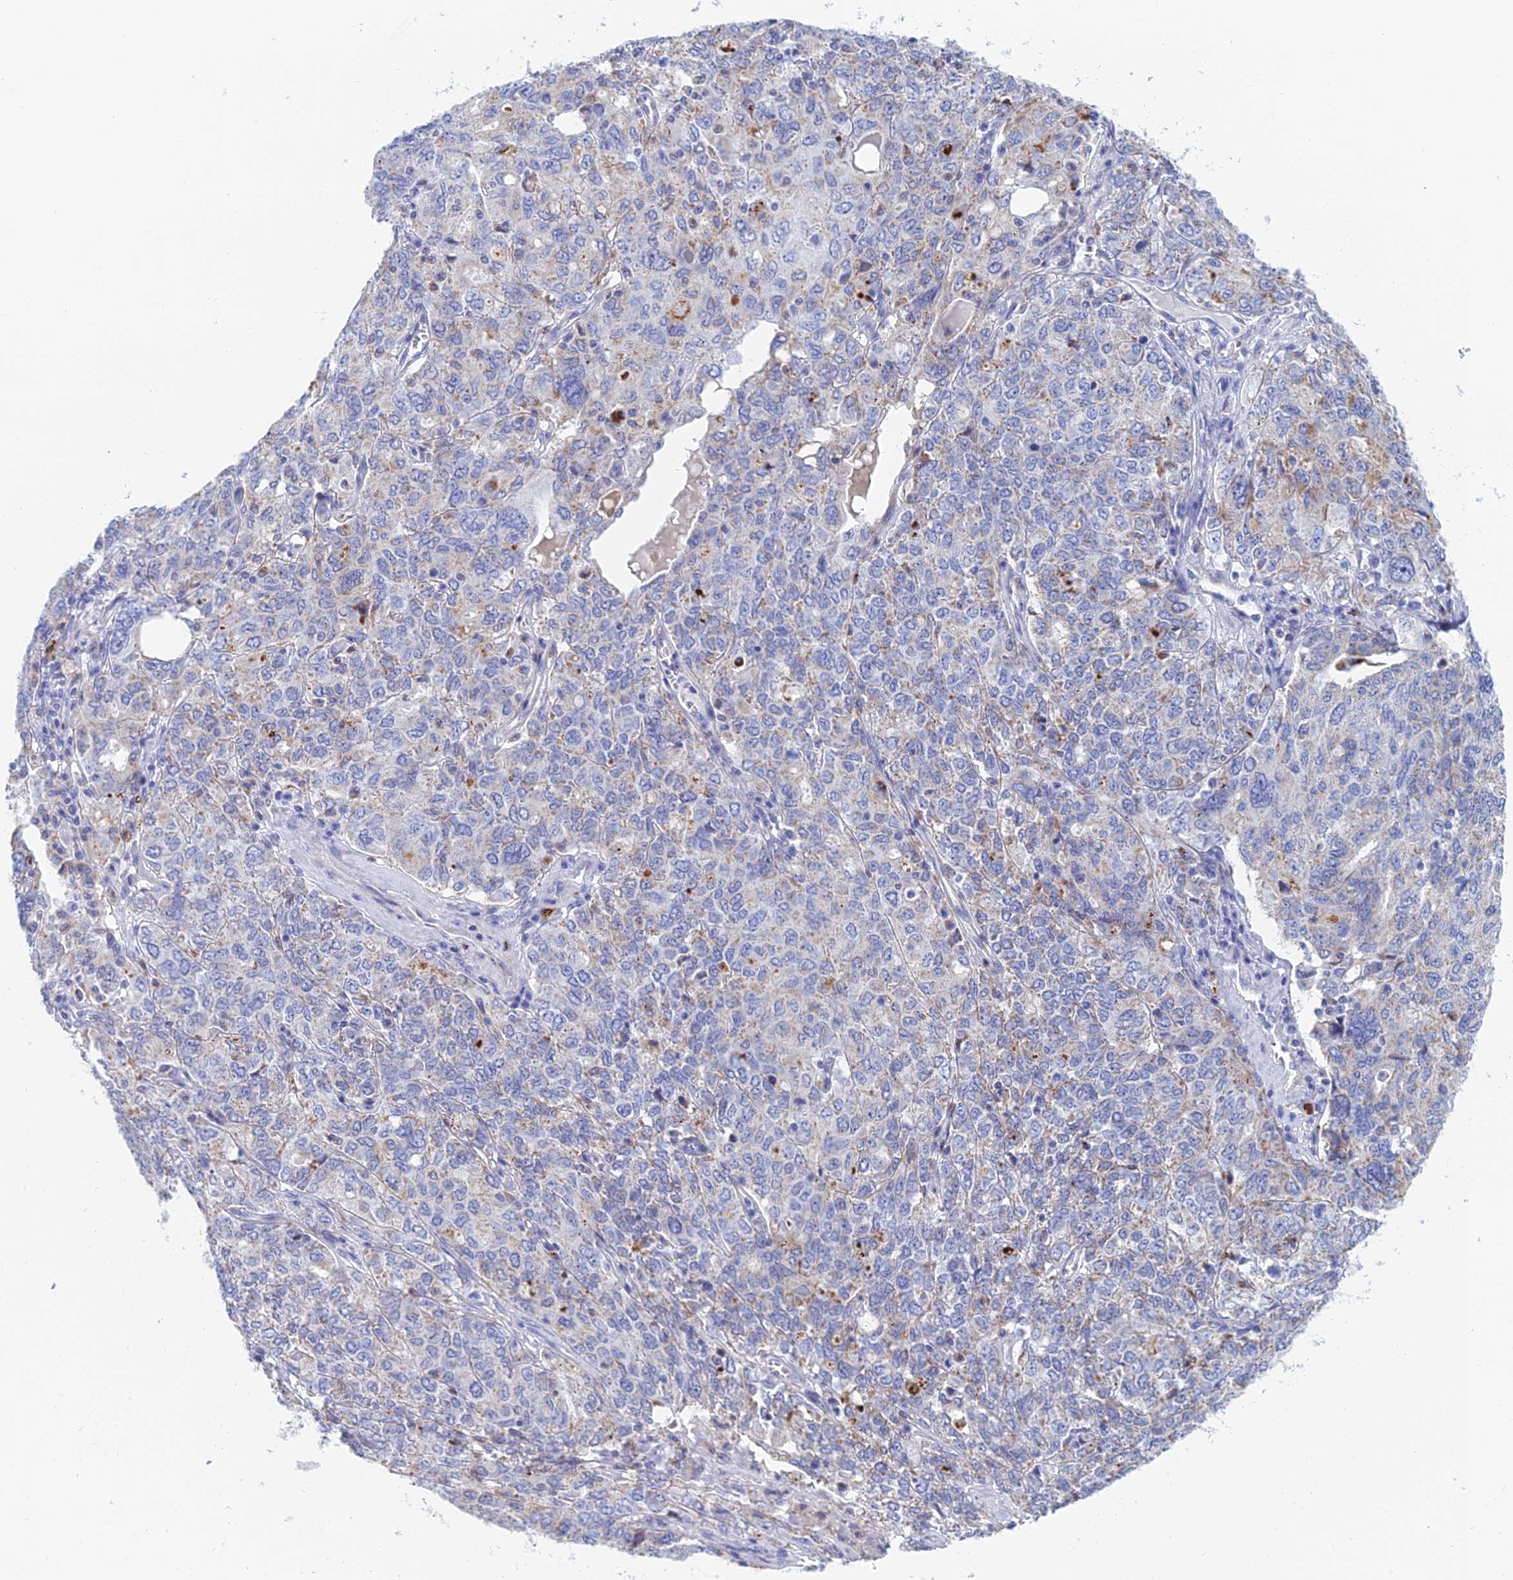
{"staining": {"intensity": "moderate", "quantity": "<25%", "location": "cytoplasmic/membranous"}, "tissue": "ovarian cancer", "cell_type": "Tumor cells", "image_type": "cancer", "snomed": [{"axis": "morphology", "description": "Carcinoma, endometroid"}, {"axis": "topography", "description": "Ovary"}], "caption": "High-power microscopy captured an IHC photomicrograph of ovarian cancer, revealing moderate cytoplasmic/membranous positivity in about <25% of tumor cells.", "gene": "CFAP210", "patient": {"sex": "female", "age": 62}}